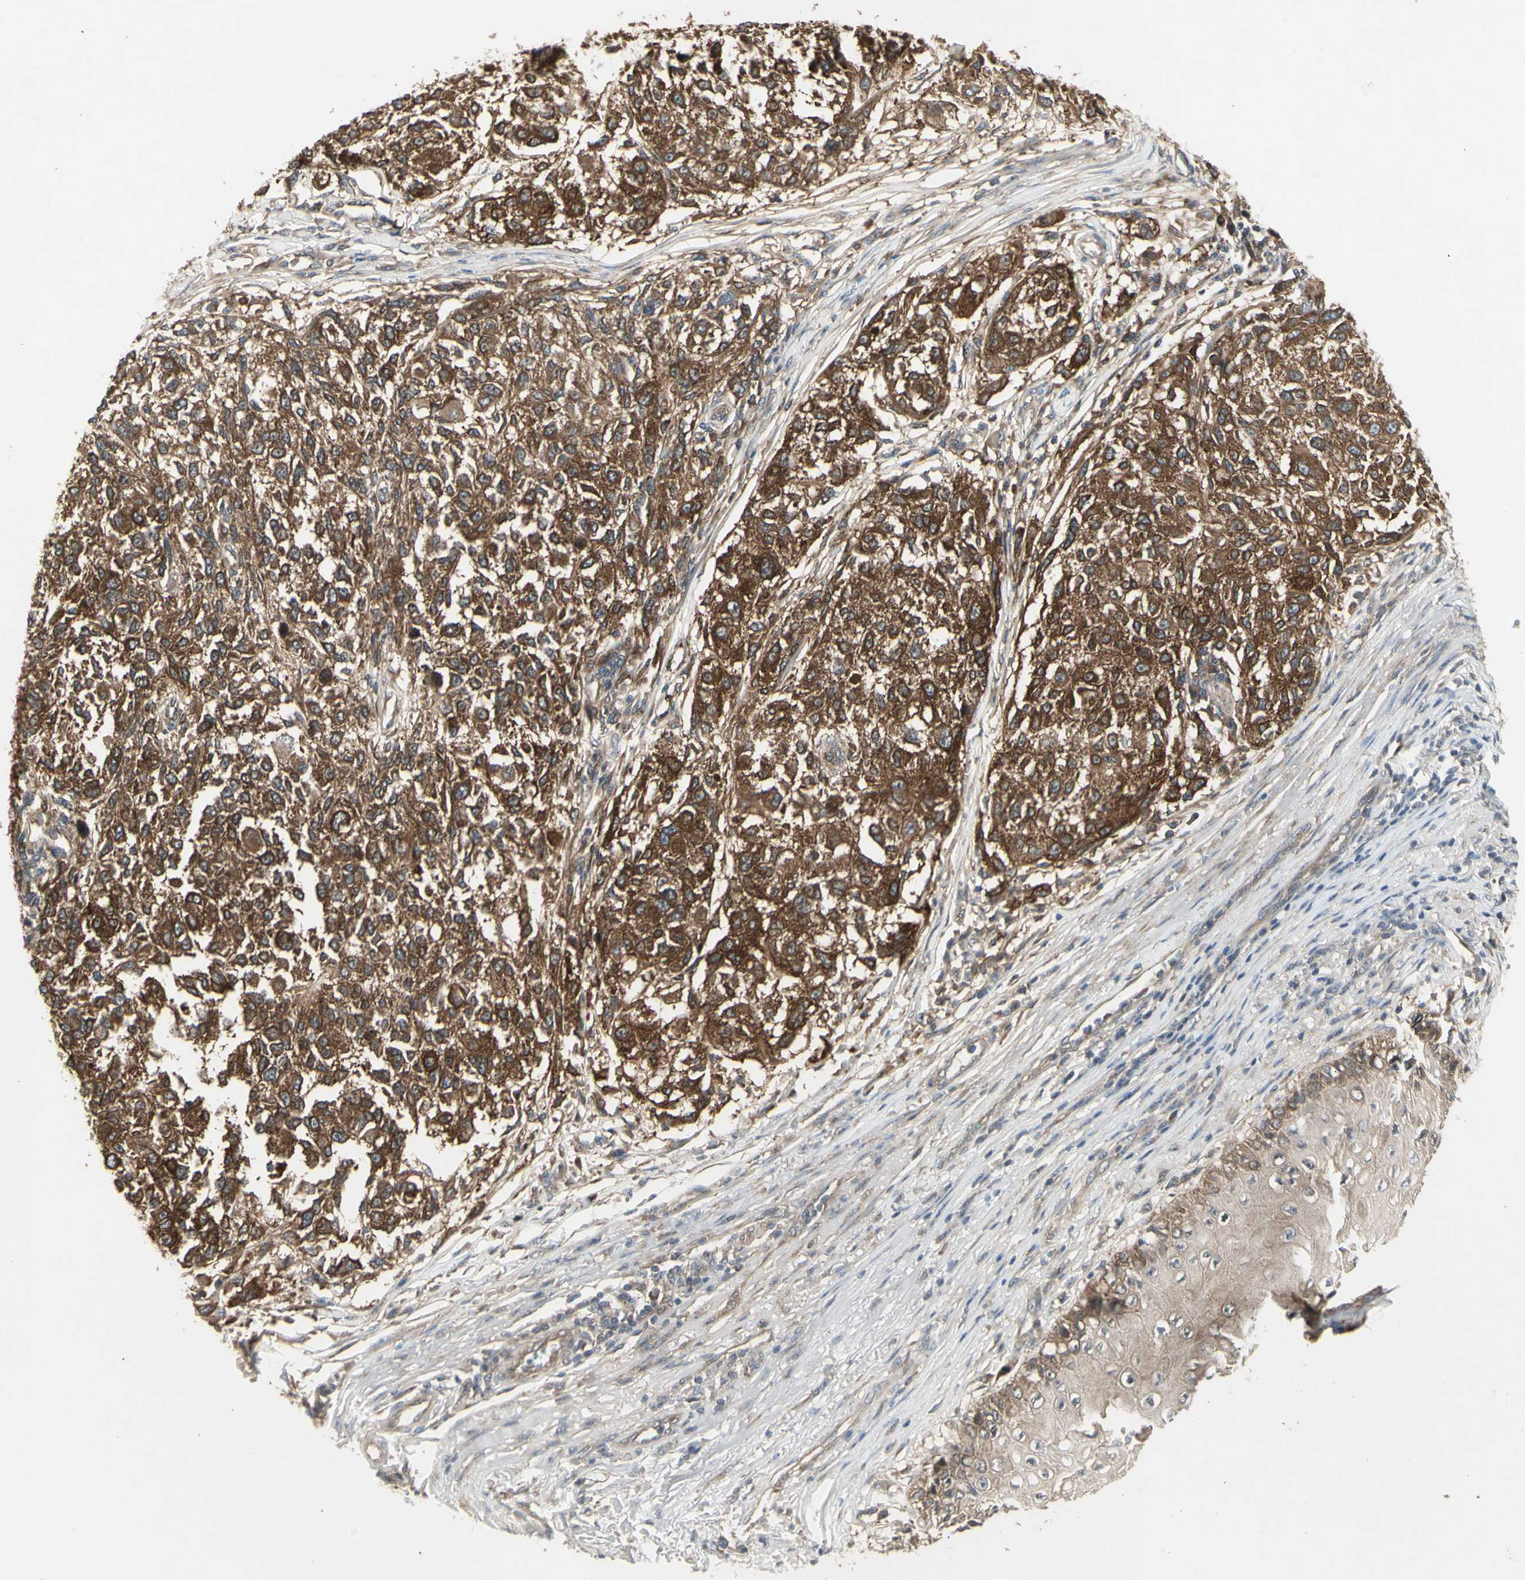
{"staining": {"intensity": "strong", "quantity": ">75%", "location": "cytoplasmic/membranous"}, "tissue": "melanoma", "cell_type": "Tumor cells", "image_type": "cancer", "snomed": [{"axis": "morphology", "description": "Necrosis, NOS"}, {"axis": "morphology", "description": "Malignant melanoma, NOS"}, {"axis": "topography", "description": "Skin"}], "caption": "About >75% of tumor cells in human melanoma demonstrate strong cytoplasmic/membranous protein staining as visualized by brown immunohistochemical staining.", "gene": "CHURC1-FNTB", "patient": {"sex": "female", "age": 87}}